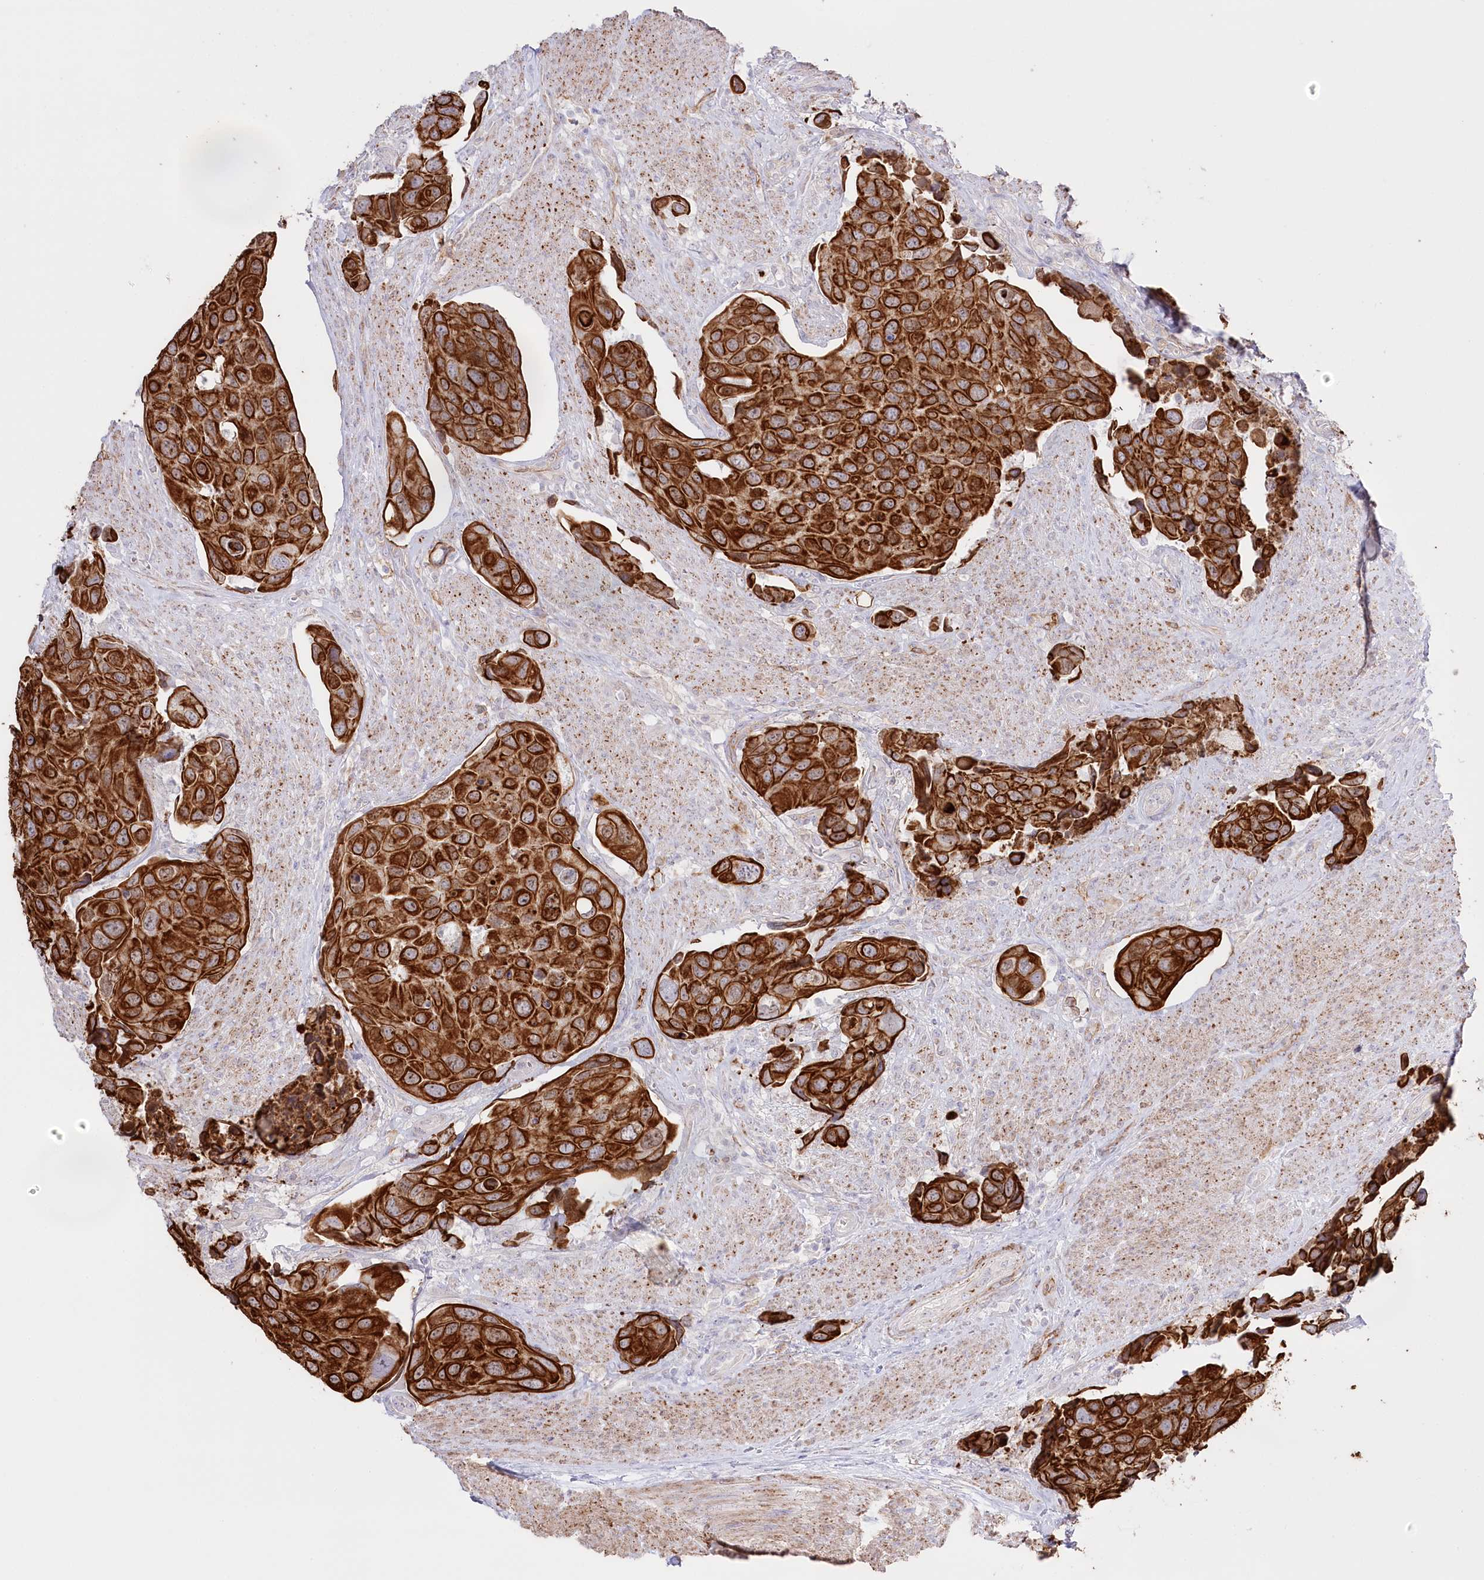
{"staining": {"intensity": "strong", "quantity": ">75%", "location": "cytoplasmic/membranous"}, "tissue": "urothelial cancer", "cell_type": "Tumor cells", "image_type": "cancer", "snomed": [{"axis": "morphology", "description": "Urothelial carcinoma, High grade"}, {"axis": "topography", "description": "Urinary bladder"}], "caption": "Strong cytoplasmic/membranous protein positivity is seen in approximately >75% of tumor cells in urothelial cancer. (IHC, brightfield microscopy, high magnification).", "gene": "SLC39A10", "patient": {"sex": "male", "age": 74}}